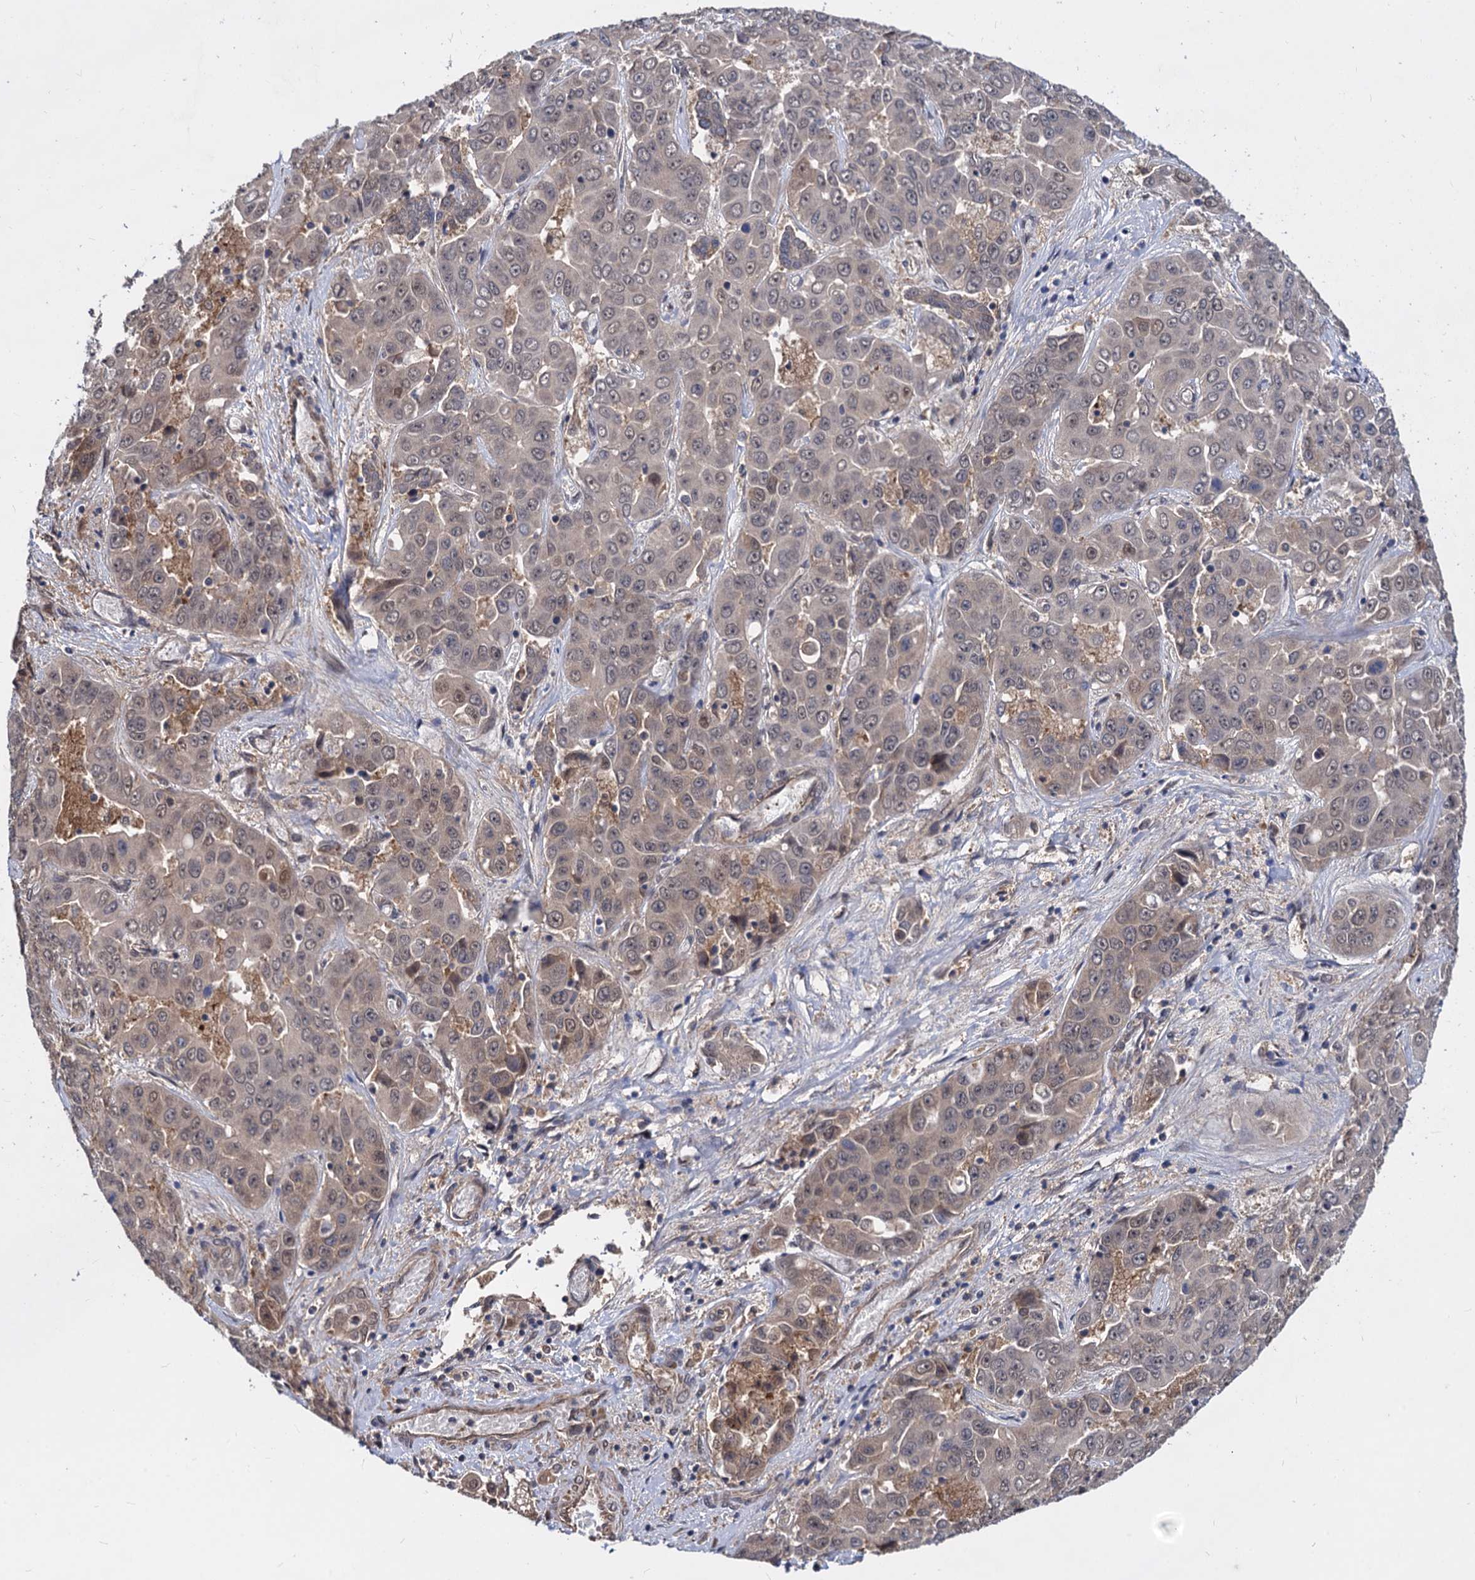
{"staining": {"intensity": "weak", "quantity": "<25%", "location": "cytoplasmic/membranous,nuclear"}, "tissue": "liver cancer", "cell_type": "Tumor cells", "image_type": "cancer", "snomed": [{"axis": "morphology", "description": "Cholangiocarcinoma"}, {"axis": "topography", "description": "Liver"}], "caption": "An immunohistochemistry (IHC) micrograph of liver cholangiocarcinoma is shown. There is no staining in tumor cells of liver cholangiocarcinoma.", "gene": "PSMD4", "patient": {"sex": "female", "age": 52}}